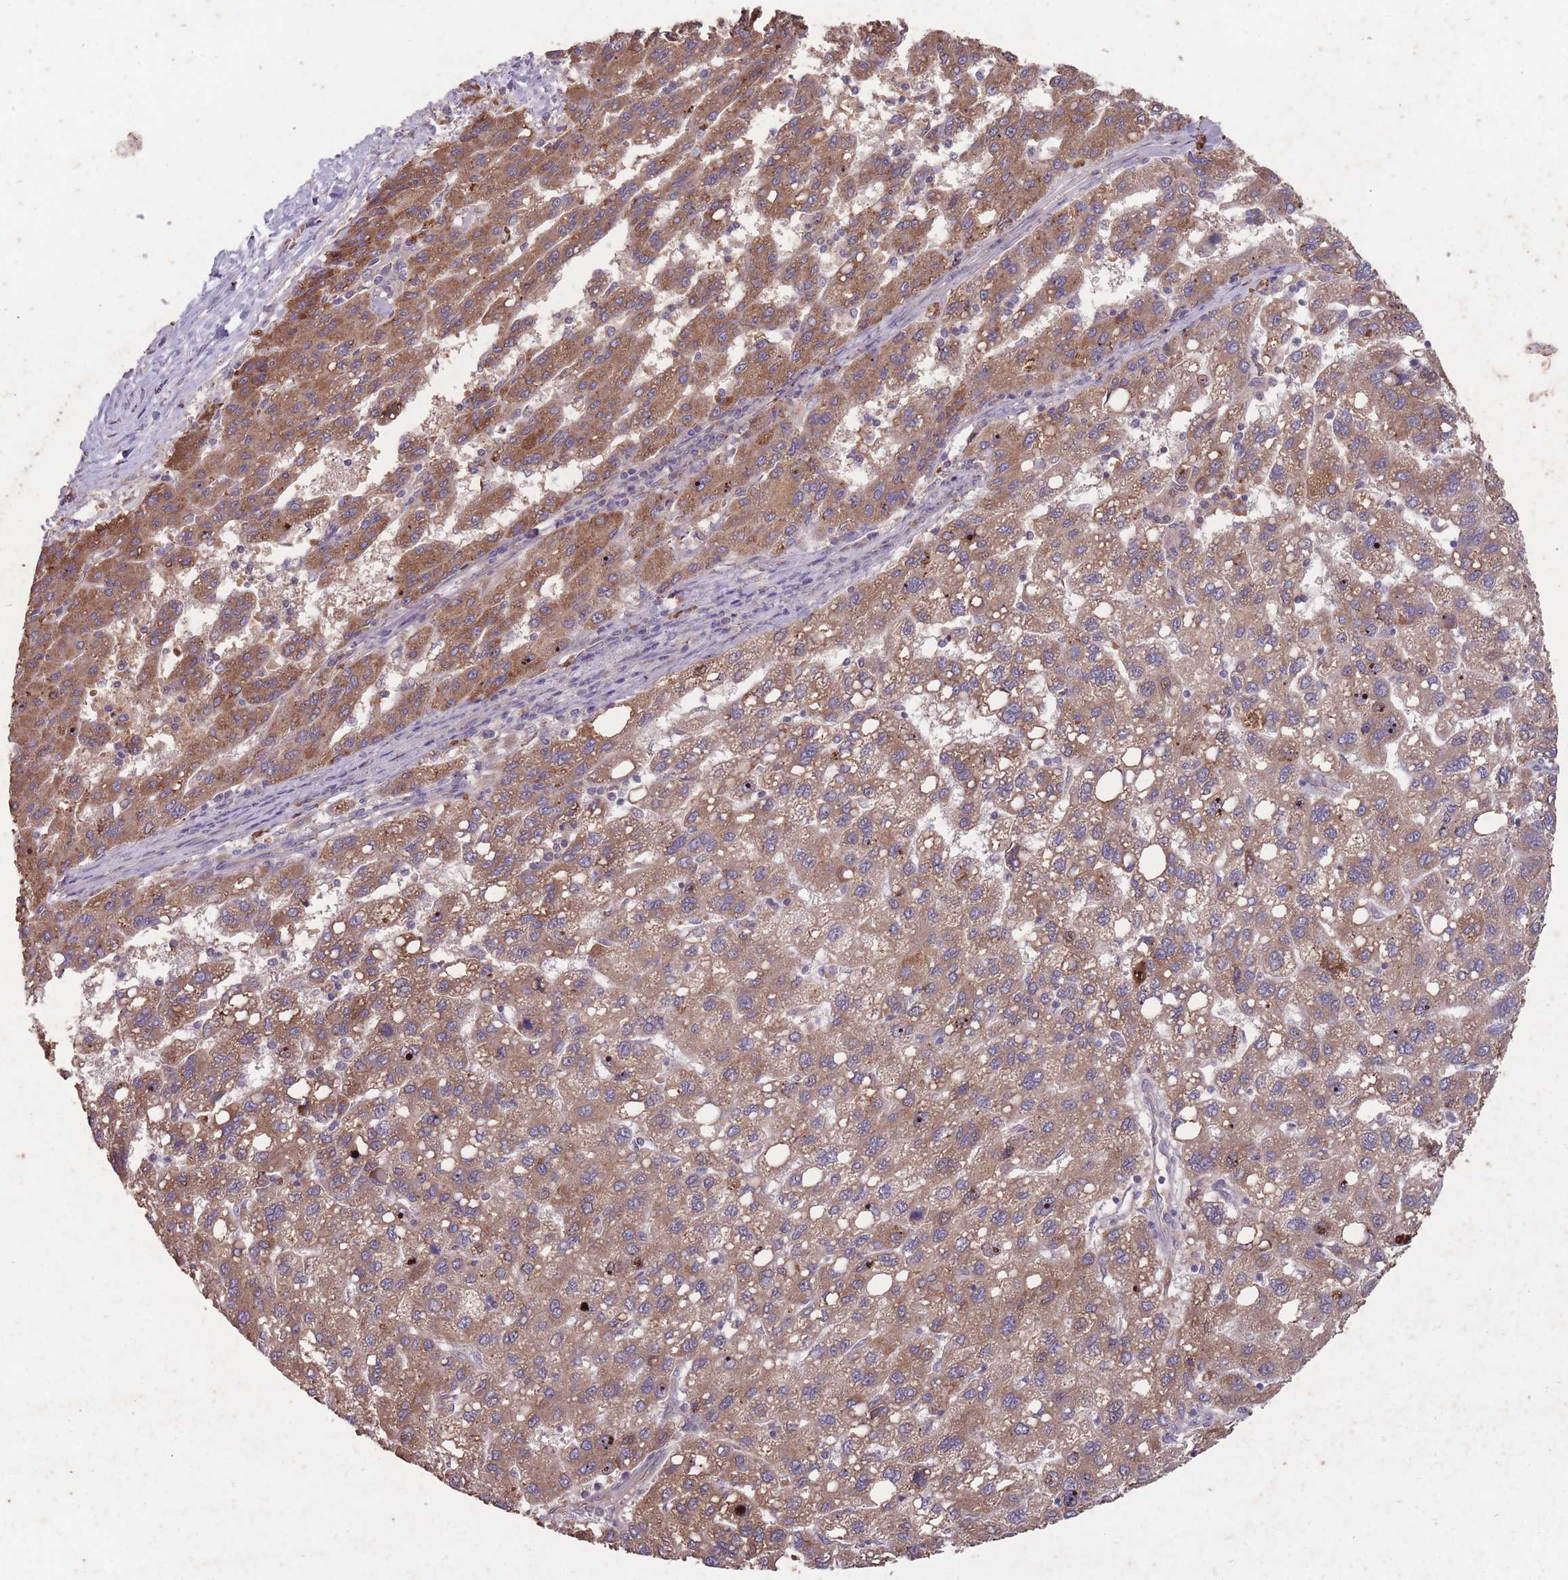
{"staining": {"intensity": "moderate", "quantity": ">75%", "location": "cytoplasmic/membranous"}, "tissue": "liver cancer", "cell_type": "Tumor cells", "image_type": "cancer", "snomed": [{"axis": "morphology", "description": "Carcinoma, Hepatocellular, NOS"}, {"axis": "topography", "description": "Liver"}], "caption": "High-power microscopy captured an IHC photomicrograph of hepatocellular carcinoma (liver), revealing moderate cytoplasmic/membranous positivity in about >75% of tumor cells.", "gene": "STIM2", "patient": {"sex": "female", "age": 82}}